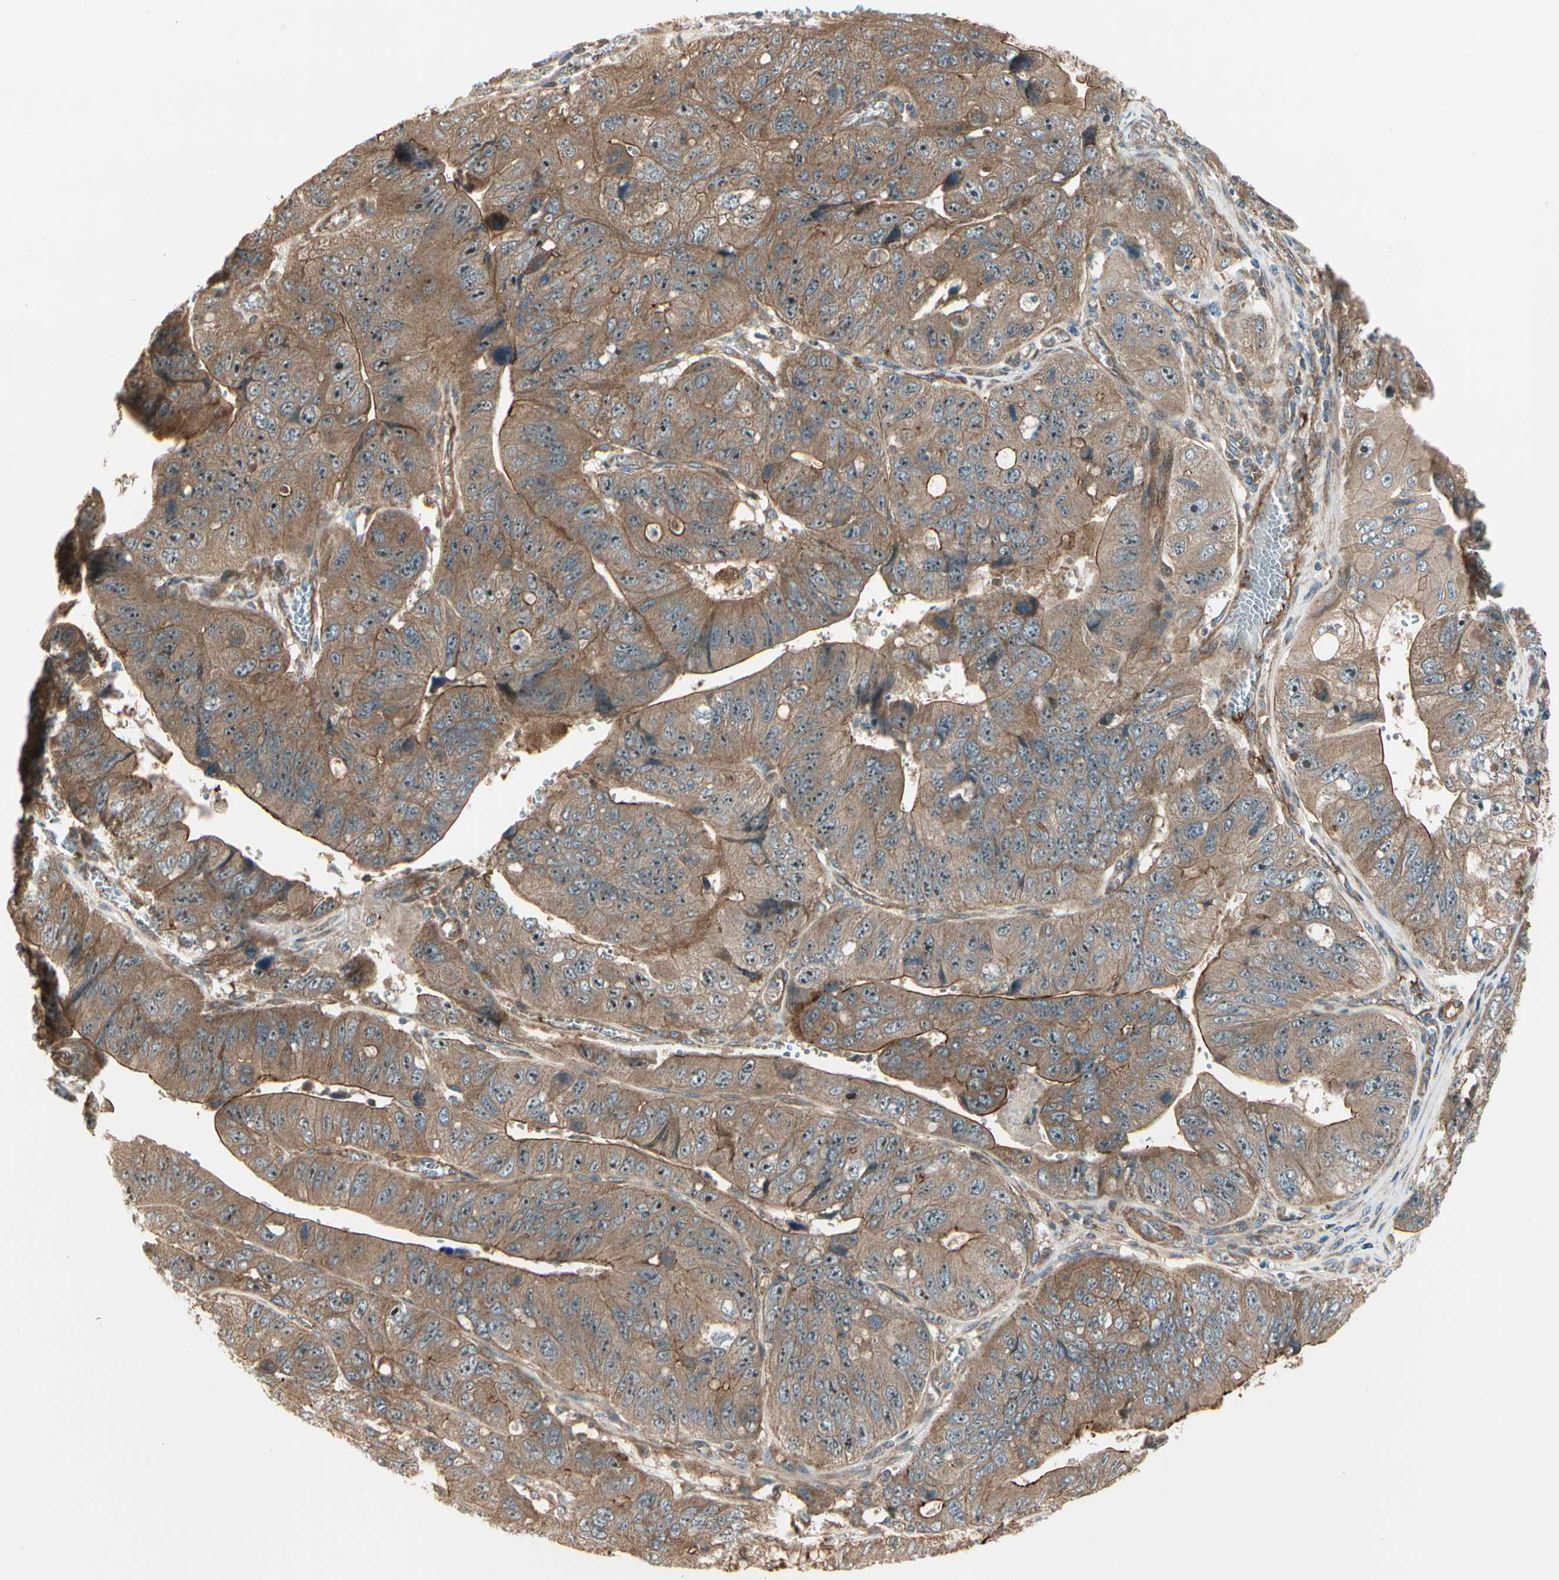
{"staining": {"intensity": "strong", "quantity": ">75%", "location": "cytoplasmic/membranous"}, "tissue": "stomach cancer", "cell_type": "Tumor cells", "image_type": "cancer", "snomed": [{"axis": "morphology", "description": "Adenocarcinoma, NOS"}, {"axis": "topography", "description": "Stomach"}], "caption": "This photomicrograph demonstrates IHC staining of human stomach cancer, with high strong cytoplasmic/membranous staining in about >75% of tumor cells.", "gene": "FKBP15", "patient": {"sex": "male", "age": 59}}